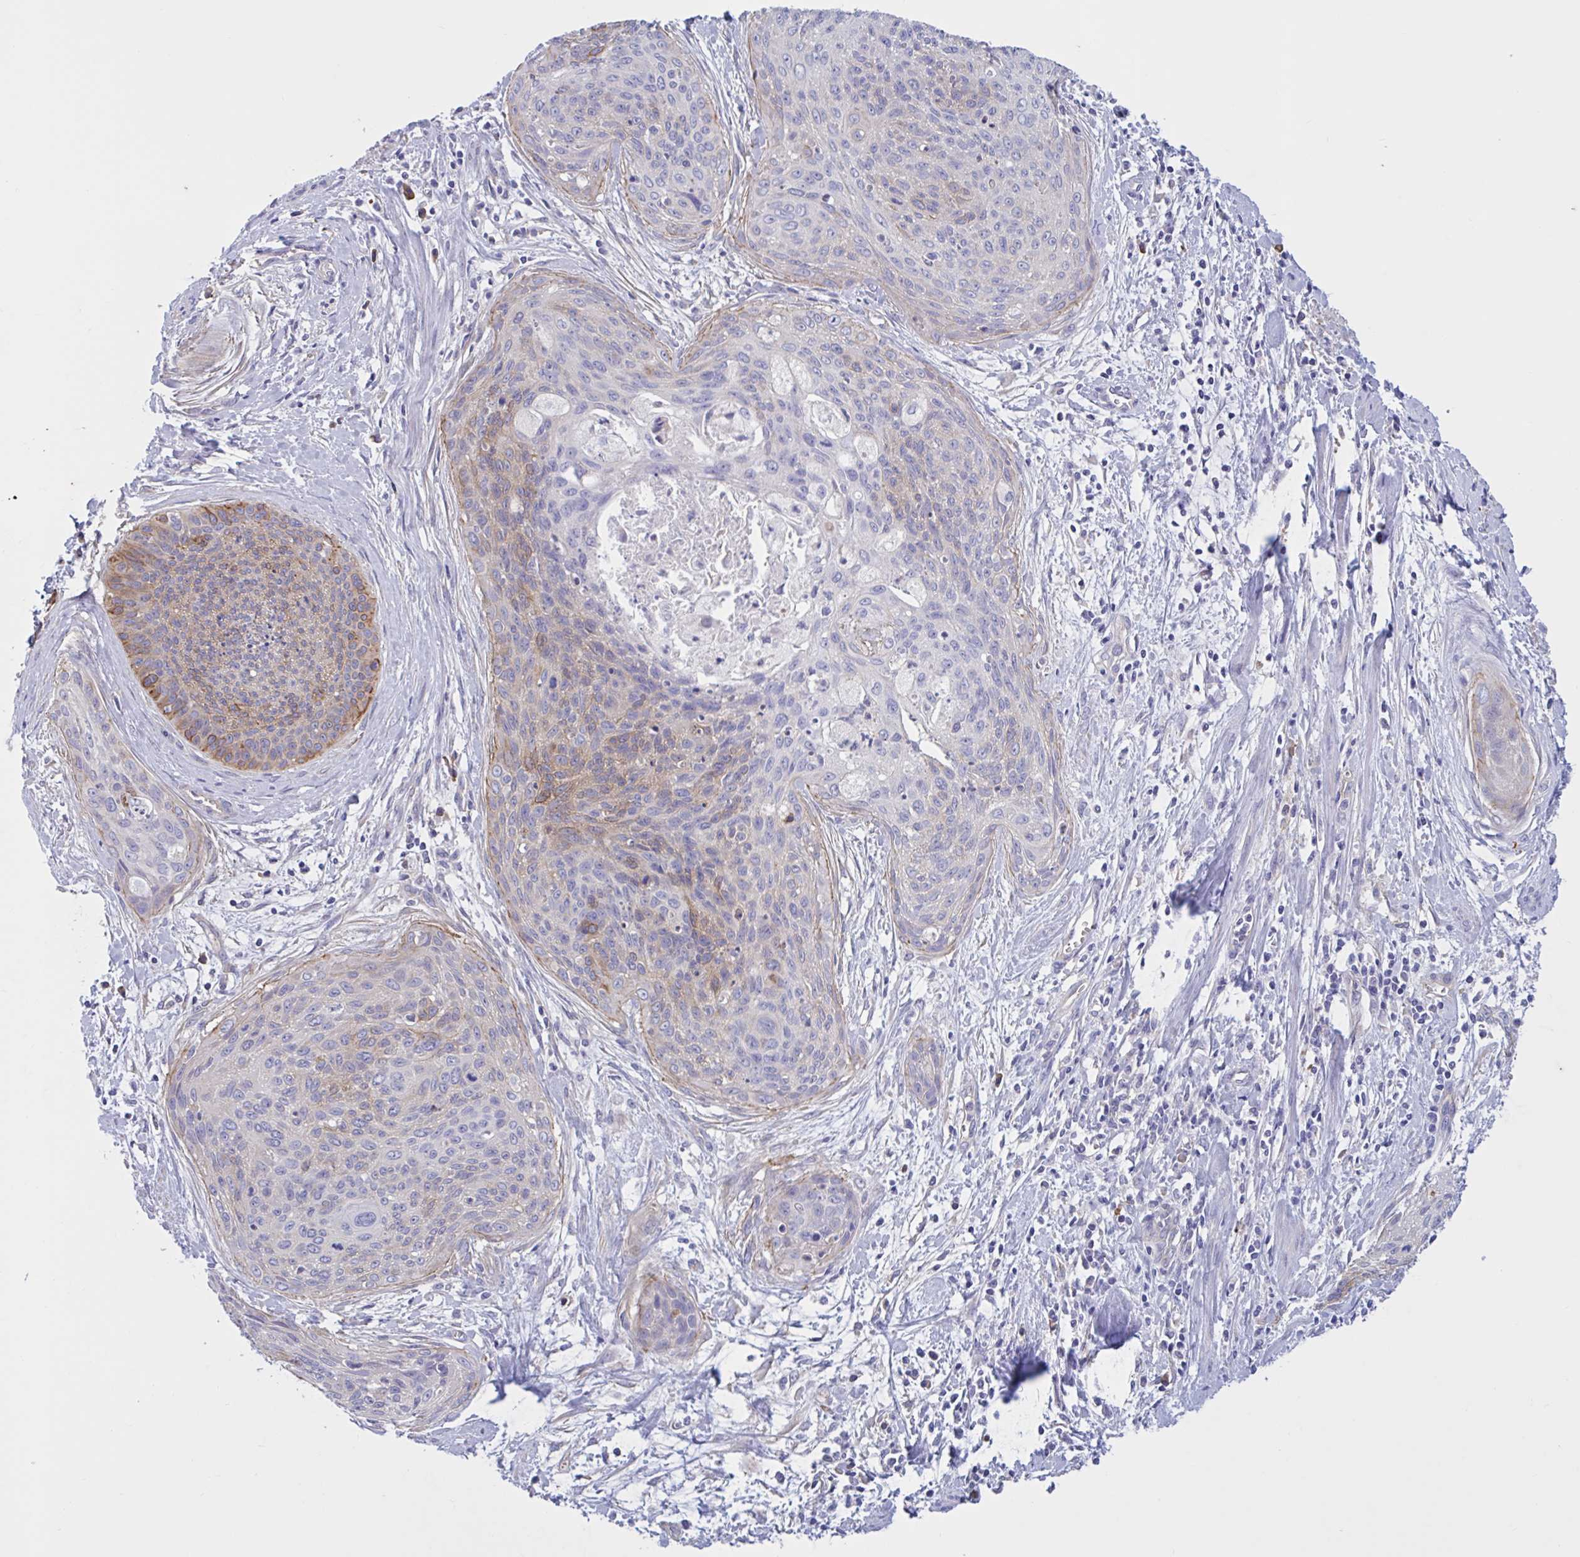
{"staining": {"intensity": "moderate", "quantity": "25%-75%", "location": "cytoplasmic/membranous"}, "tissue": "cervical cancer", "cell_type": "Tumor cells", "image_type": "cancer", "snomed": [{"axis": "morphology", "description": "Squamous cell carcinoma, NOS"}, {"axis": "topography", "description": "Cervix"}], "caption": "Immunohistochemical staining of cervical cancer (squamous cell carcinoma) demonstrates moderate cytoplasmic/membranous protein positivity in approximately 25%-75% of tumor cells. (brown staining indicates protein expression, while blue staining denotes nuclei).", "gene": "SLC66A1", "patient": {"sex": "female", "age": 55}}